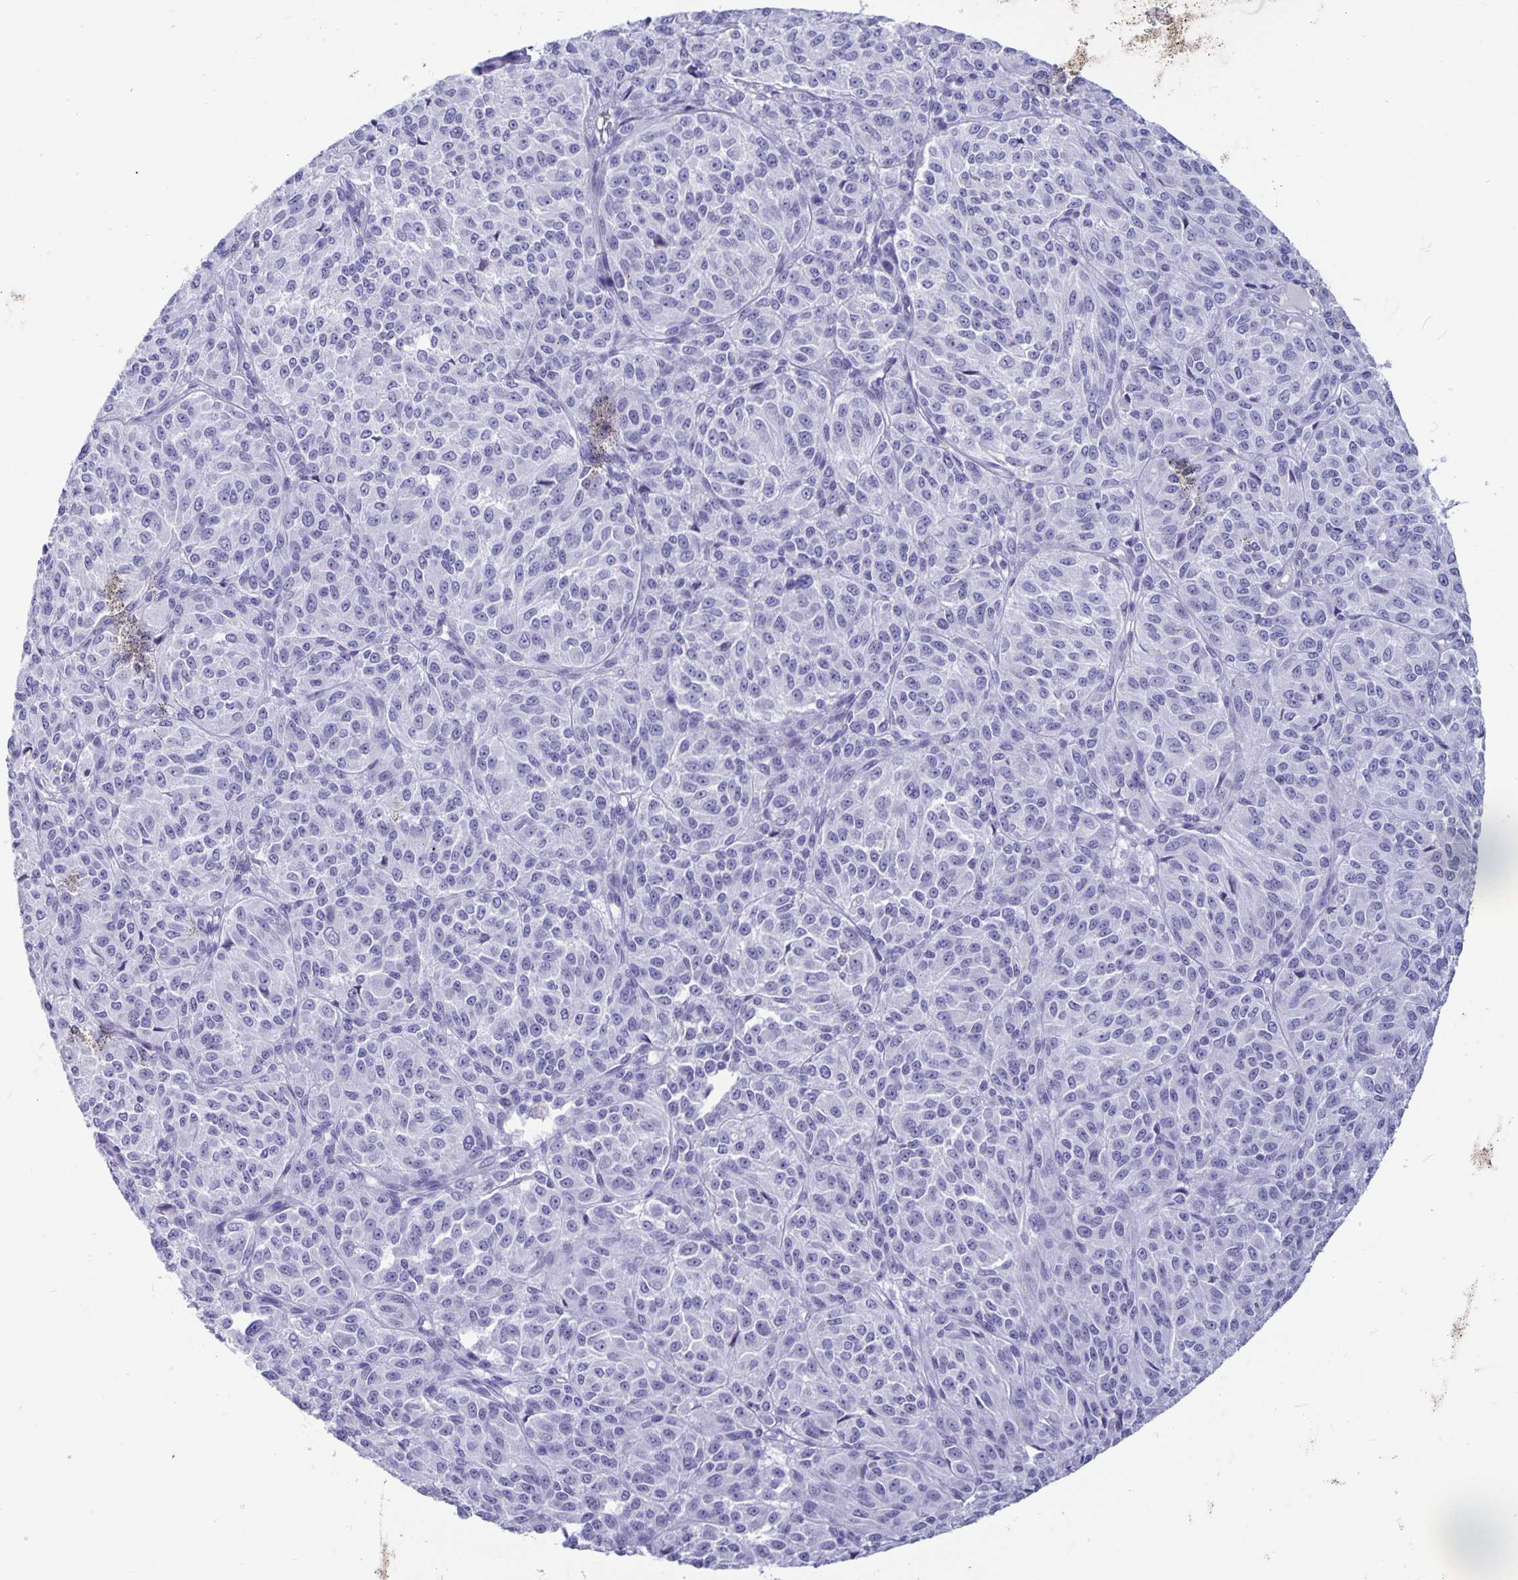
{"staining": {"intensity": "negative", "quantity": "none", "location": "none"}, "tissue": "melanoma", "cell_type": "Tumor cells", "image_type": "cancer", "snomed": [{"axis": "morphology", "description": "Malignant melanoma, Metastatic site"}, {"axis": "topography", "description": "Brain"}], "caption": "Immunohistochemical staining of malignant melanoma (metastatic site) shows no significant positivity in tumor cells.", "gene": "BPIFA3", "patient": {"sex": "female", "age": 56}}